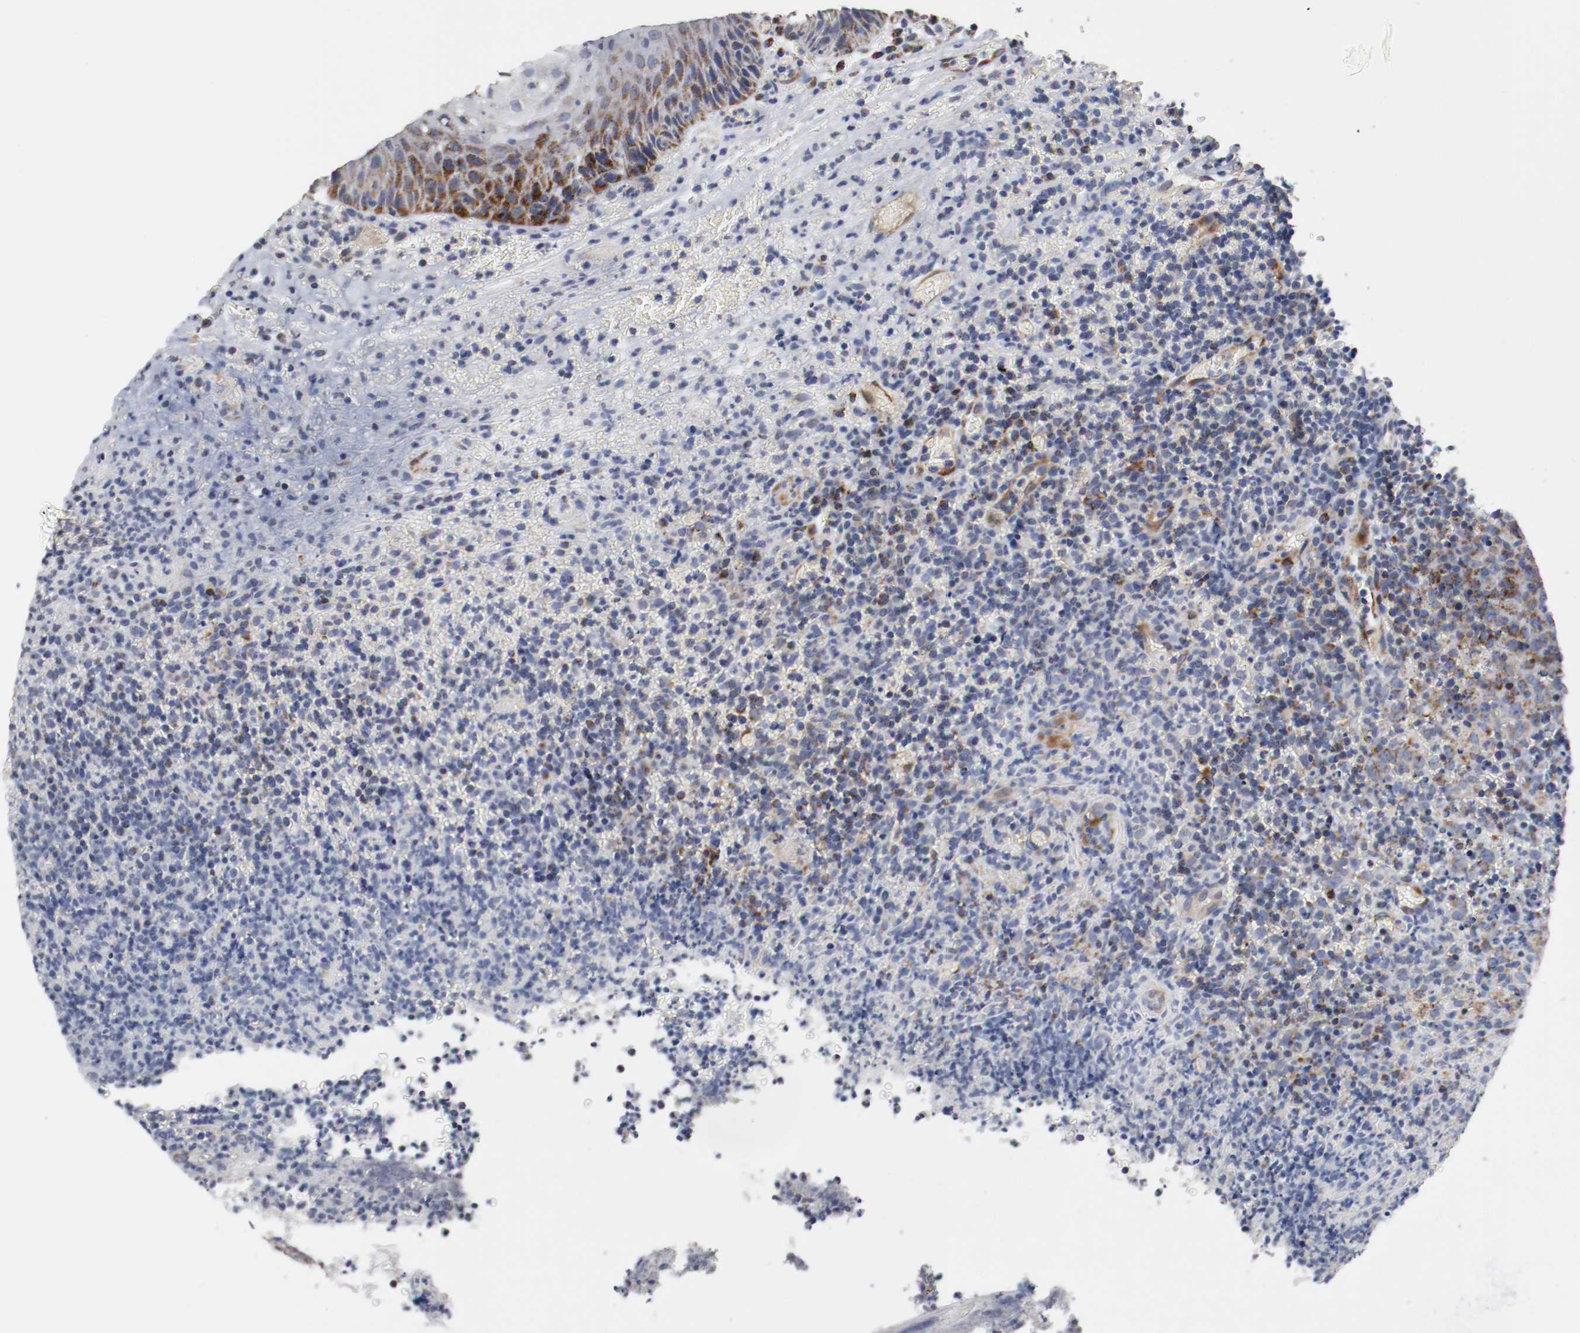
{"staining": {"intensity": "strong", "quantity": "25%-75%", "location": "cytoplasmic/membranous"}, "tissue": "lymphoma", "cell_type": "Tumor cells", "image_type": "cancer", "snomed": [{"axis": "morphology", "description": "Malignant lymphoma, non-Hodgkin's type, High grade"}, {"axis": "topography", "description": "Tonsil"}], "caption": "DAB (3,3'-diaminobenzidine) immunohistochemical staining of human malignant lymphoma, non-Hodgkin's type (high-grade) demonstrates strong cytoplasmic/membranous protein staining in approximately 25%-75% of tumor cells.", "gene": "TUBD1", "patient": {"sex": "female", "age": 36}}